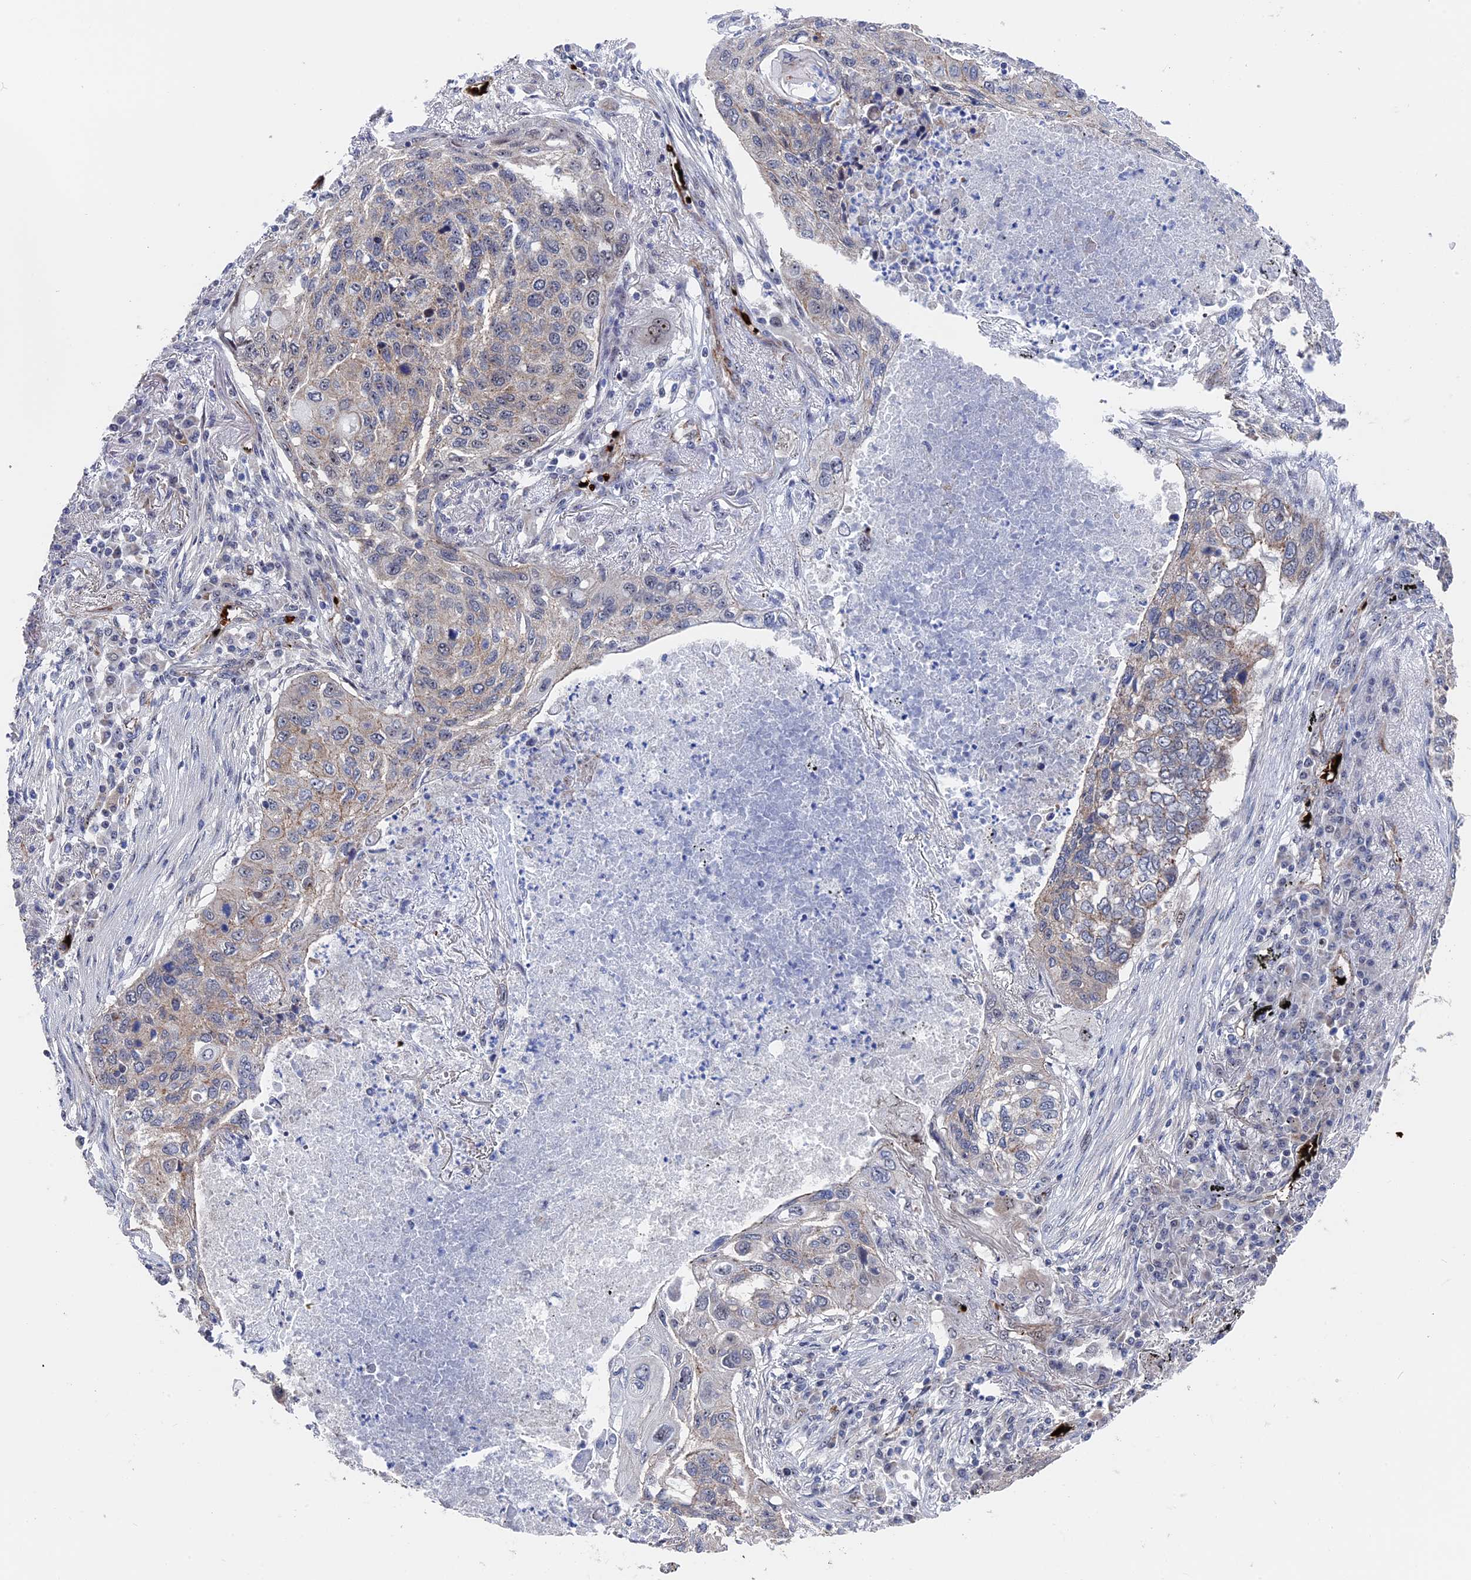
{"staining": {"intensity": "weak", "quantity": "<25%", "location": "cytoplasmic/membranous"}, "tissue": "lung cancer", "cell_type": "Tumor cells", "image_type": "cancer", "snomed": [{"axis": "morphology", "description": "Squamous cell carcinoma, NOS"}, {"axis": "topography", "description": "Lung"}], "caption": "Tumor cells show no significant staining in lung squamous cell carcinoma.", "gene": "EXOSC9", "patient": {"sex": "female", "age": 63}}